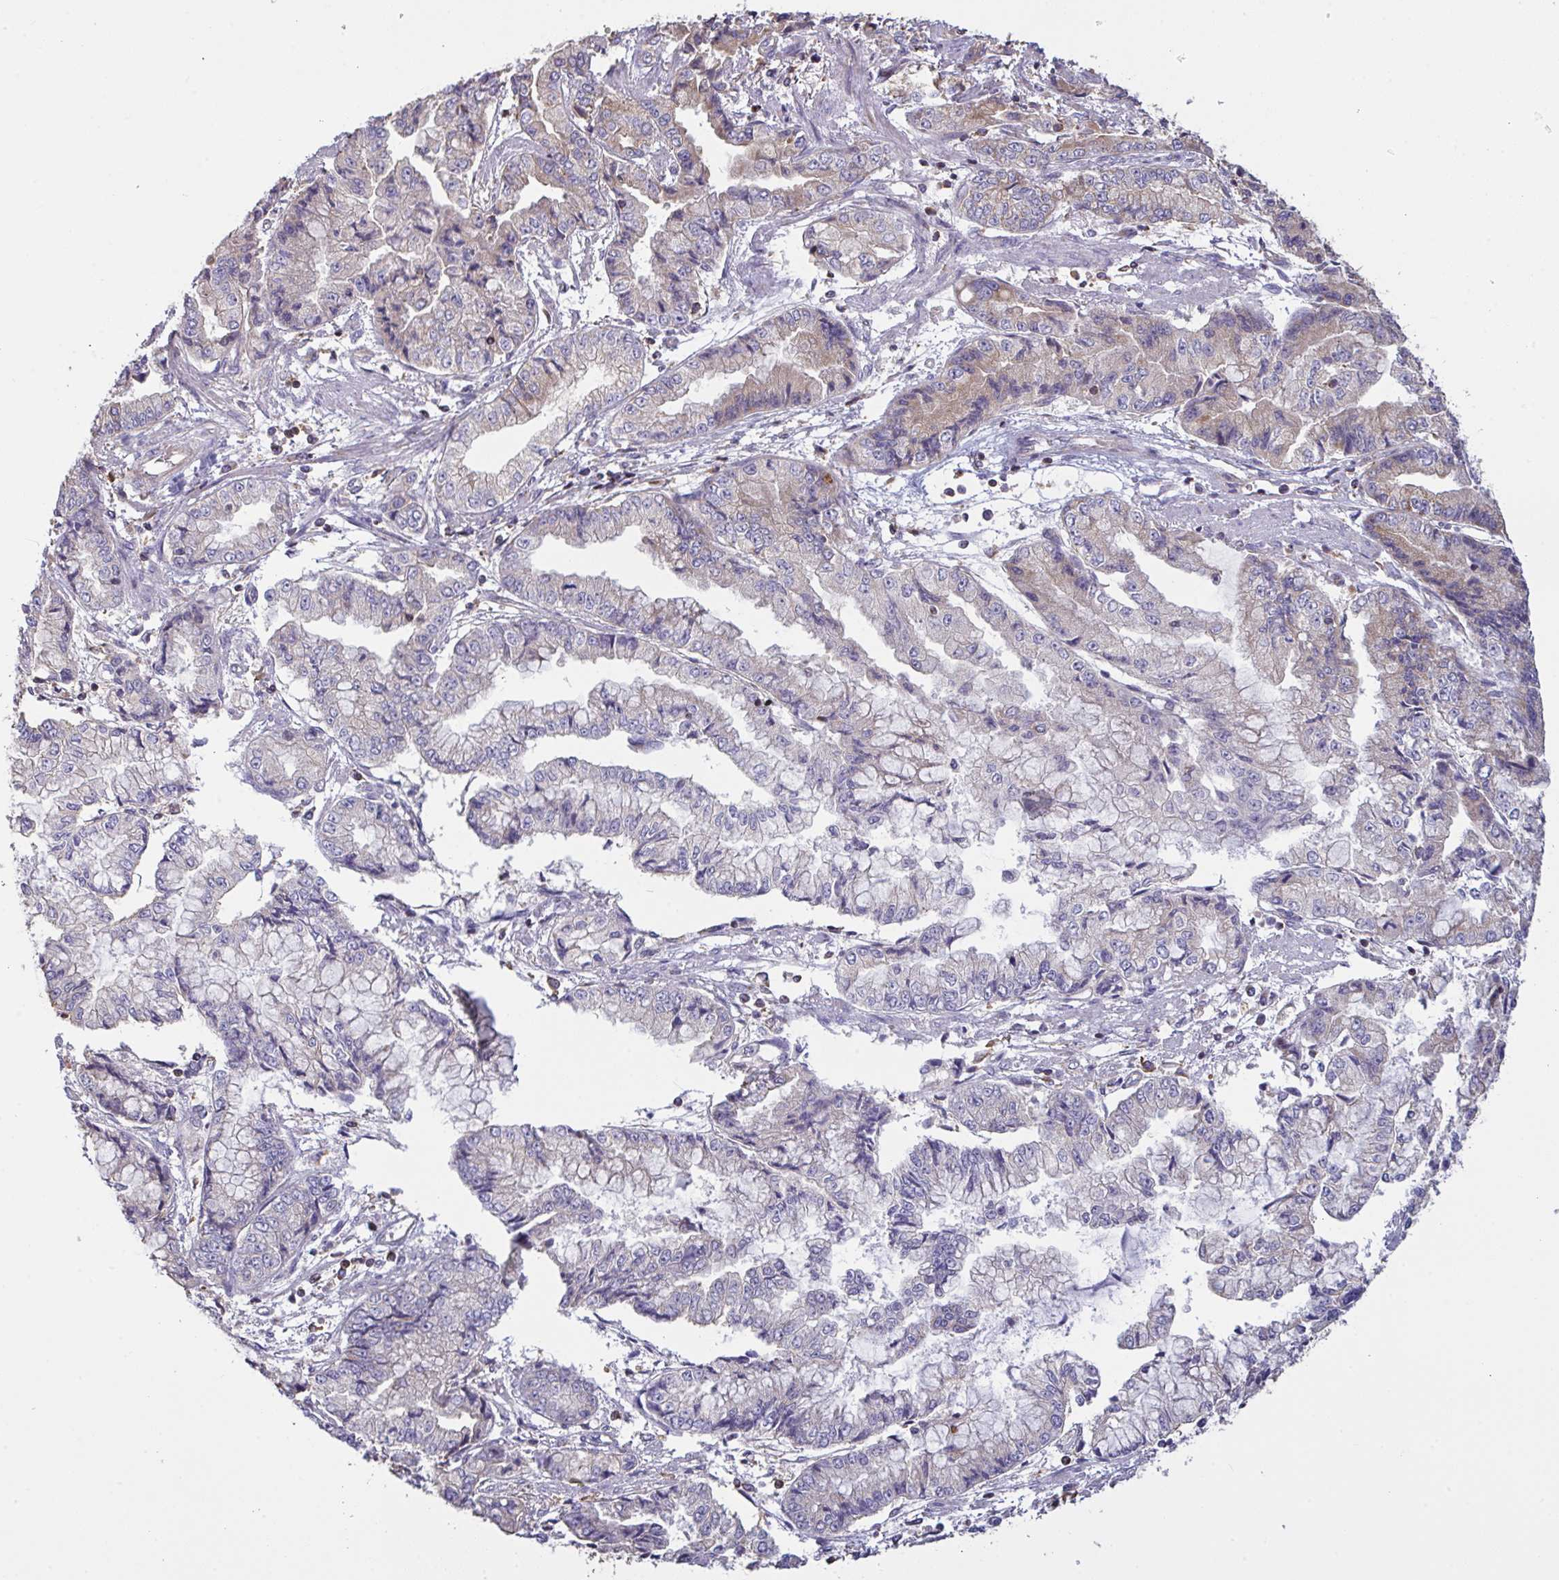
{"staining": {"intensity": "weak", "quantity": "25%-75%", "location": "cytoplasmic/membranous"}, "tissue": "stomach cancer", "cell_type": "Tumor cells", "image_type": "cancer", "snomed": [{"axis": "morphology", "description": "Adenocarcinoma, NOS"}, {"axis": "topography", "description": "Stomach, upper"}], "caption": "An immunohistochemistry (IHC) image of neoplastic tissue is shown. Protein staining in brown highlights weak cytoplasmic/membranous positivity in stomach cancer (adenocarcinoma) within tumor cells. (brown staining indicates protein expression, while blue staining denotes nuclei).", "gene": "MICOS10", "patient": {"sex": "female", "age": 74}}